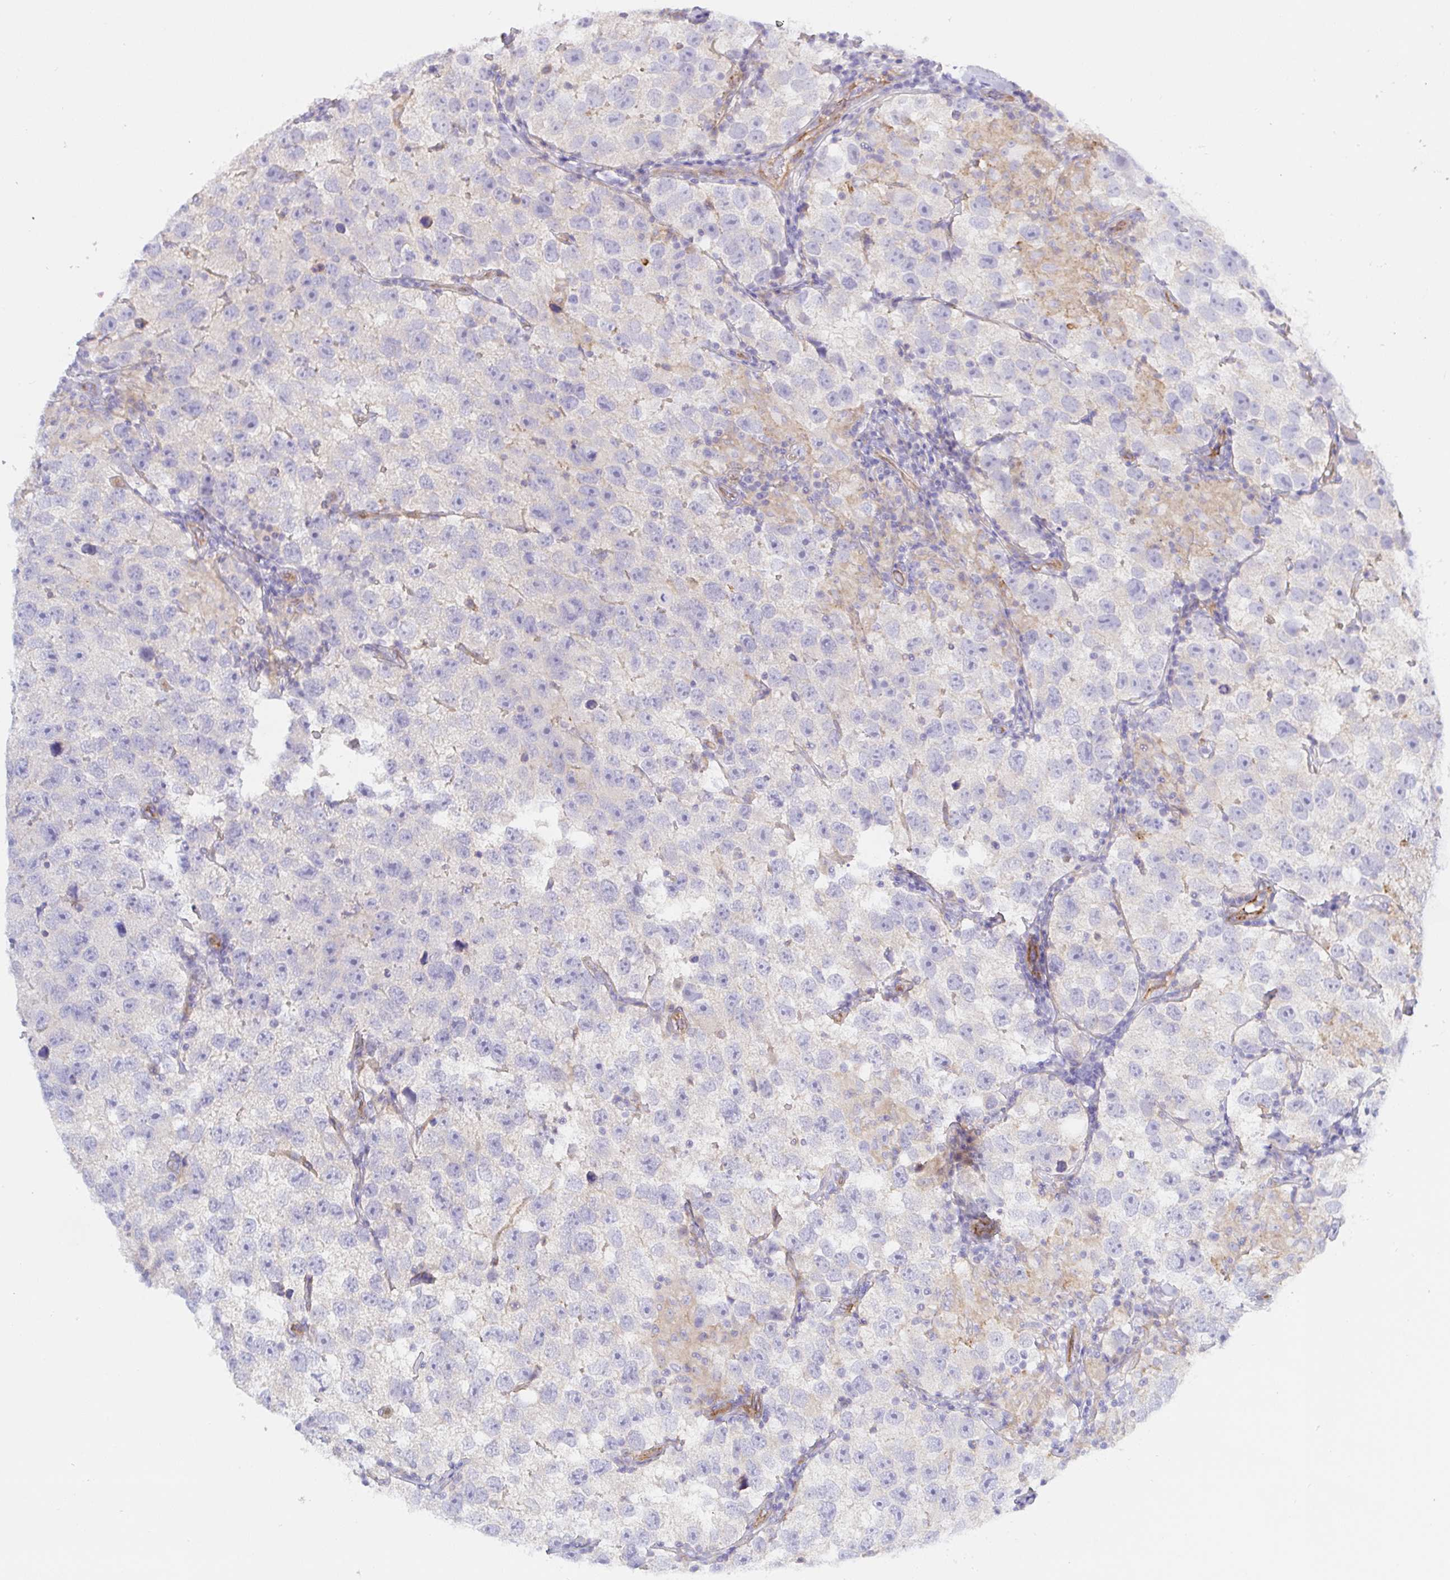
{"staining": {"intensity": "negative", "quantity": "none", "location": "none"}, "tissue": "testis cancer", "cell_type": "Tumor cells", "image_type": "cancer", "snomed": [{"axis": "morphology", "description": "Seminoma, NOS"}, {"axis": "topography", "description": "Testis"}], "caption": "The micrograph displays no staining of tumor cells in testis seminoma.", "gene": "ARL4D", "patient": {"sex": "male", "age": 26}}